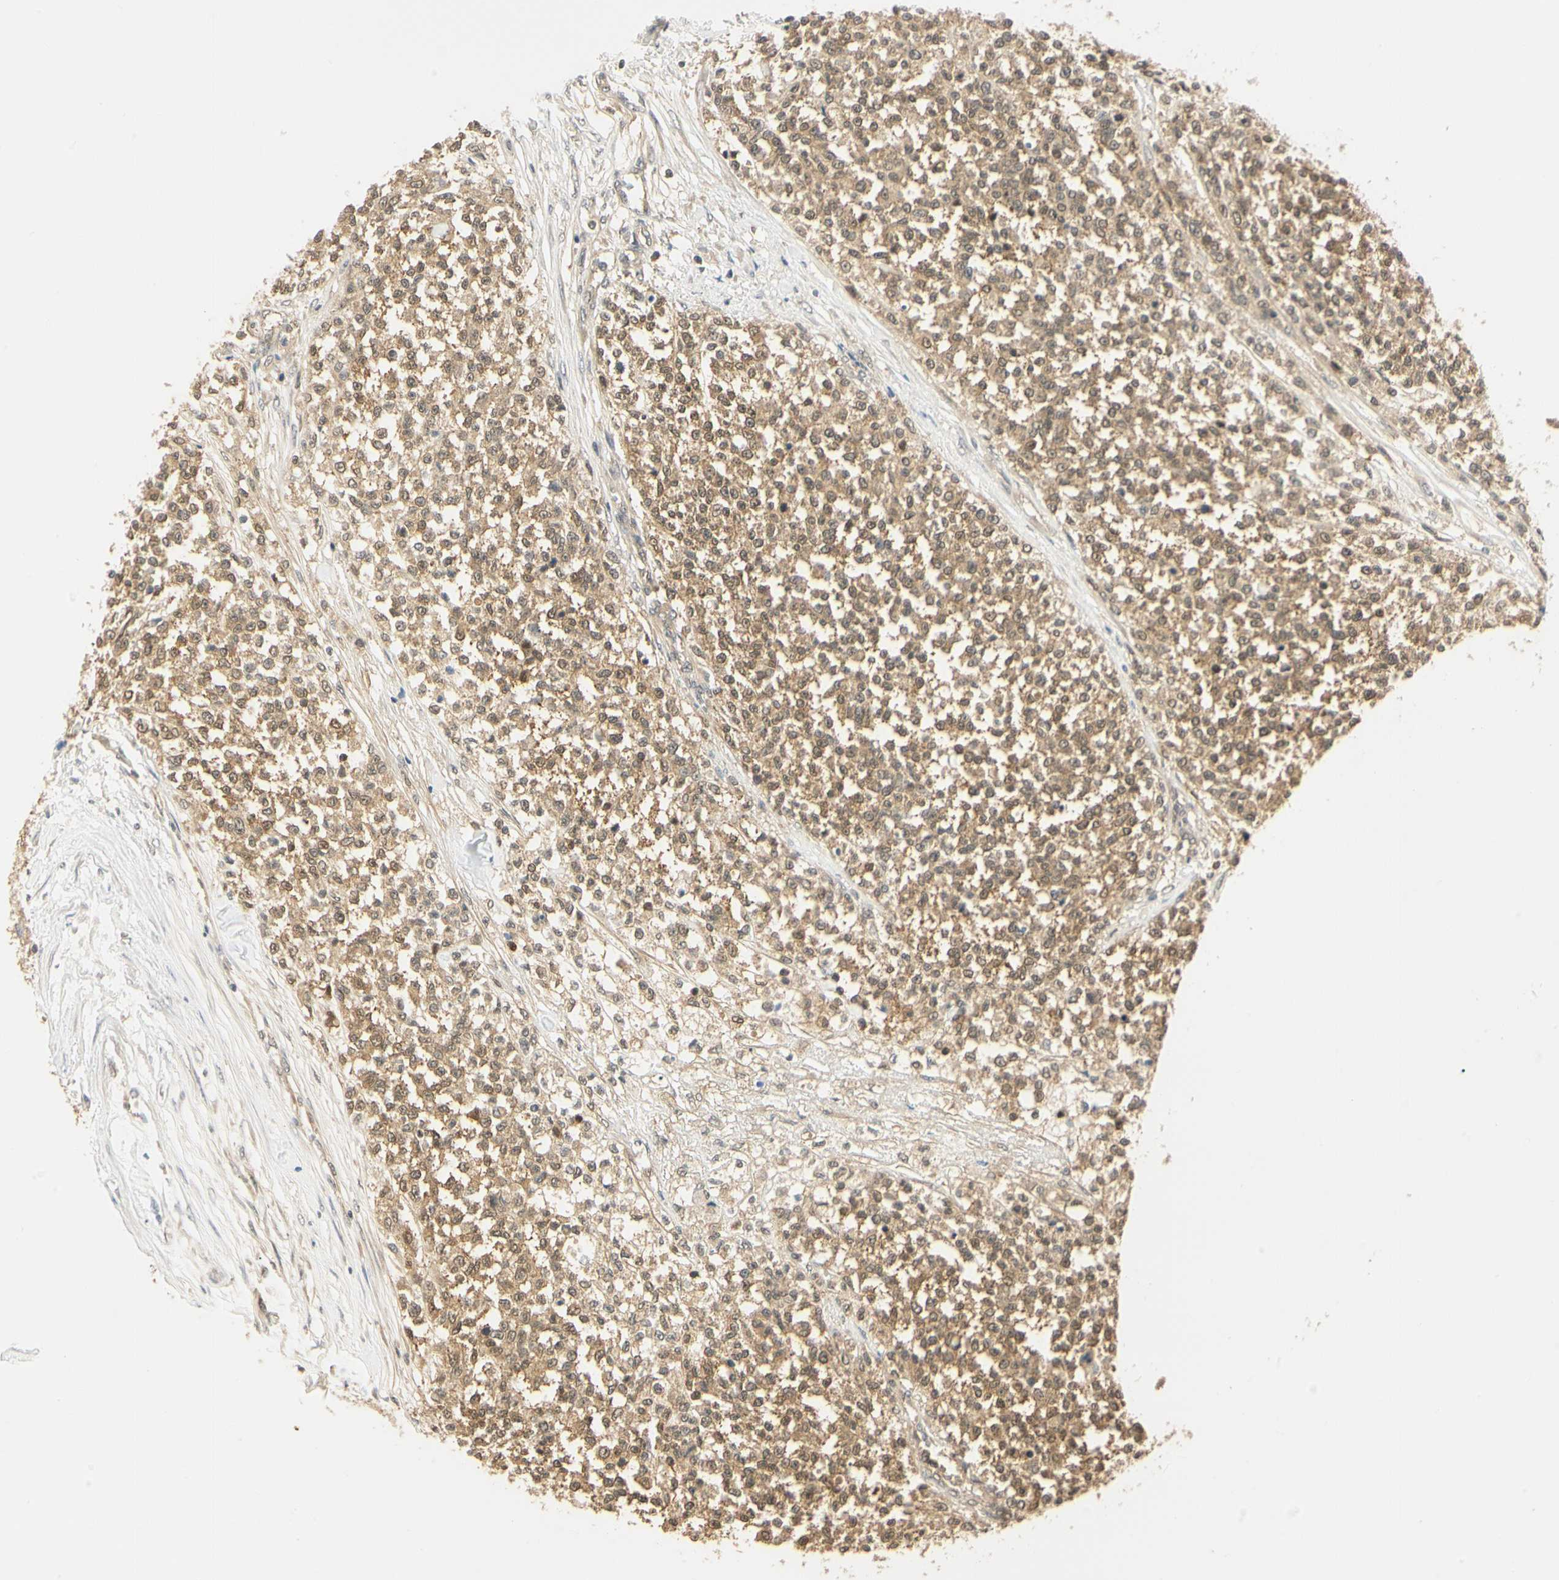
{"staining": {"intensity": "moderate", "quantity": ">75%", "location": "cytoplasmic/membranous,nuclear"}, "tissue": "testis cancer", "cell_type": "Tumor cells", "image_type": "cancer", "snomed": [{"axis": "morphology", "description": "Seminoma, NOS"}, {"axis": "topography", "description": "Testis"}], "caption": "IHC image of seminoma (testis) stained for a protein (brown), which demonstrates medium levels of moderate cytoplasmic/membranous and nuclear expression in about >75% of tumor cells.", "gene": "UBE2Z", "patient": {"sex": "male", "age": 59}}